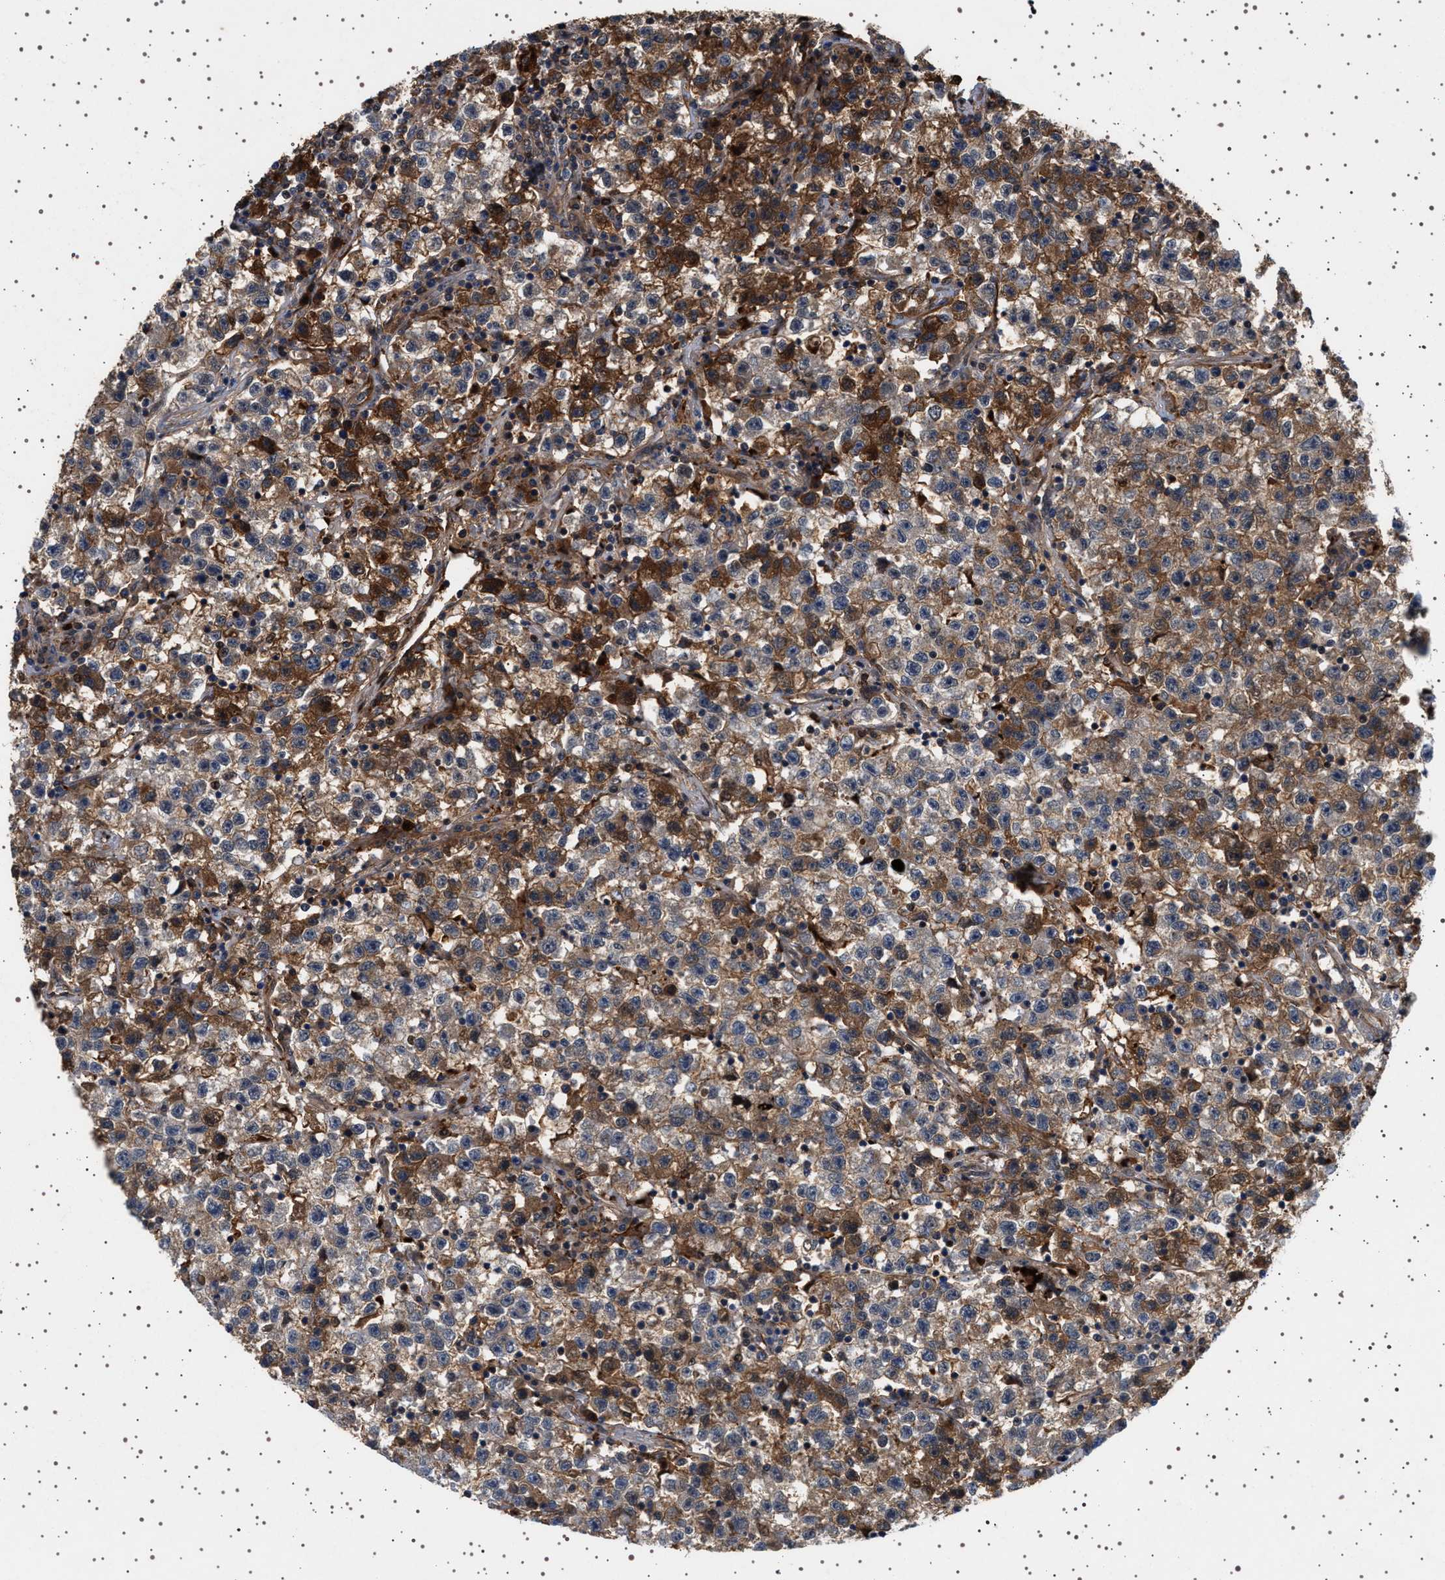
{"staining": {"intensity": "weak", "quantity": "25%-75%", "location": "cytoplasmic/membranous"}, "tissue": "testis cancer", "cell_type": "Tumor cells", "image_type": "cancer", "snomed": [{"axis": "morphology", "description": "Seminoma, NOS"}, {"axis": "topography", "description": "Testis"}], "caption": "A brown stain highlights weak cytoplasmic/membranous positivity of a protein in seminoma (testis) tumor cells.", "gene": "FICD", "patient": {"sex": "male", "age": 22}}